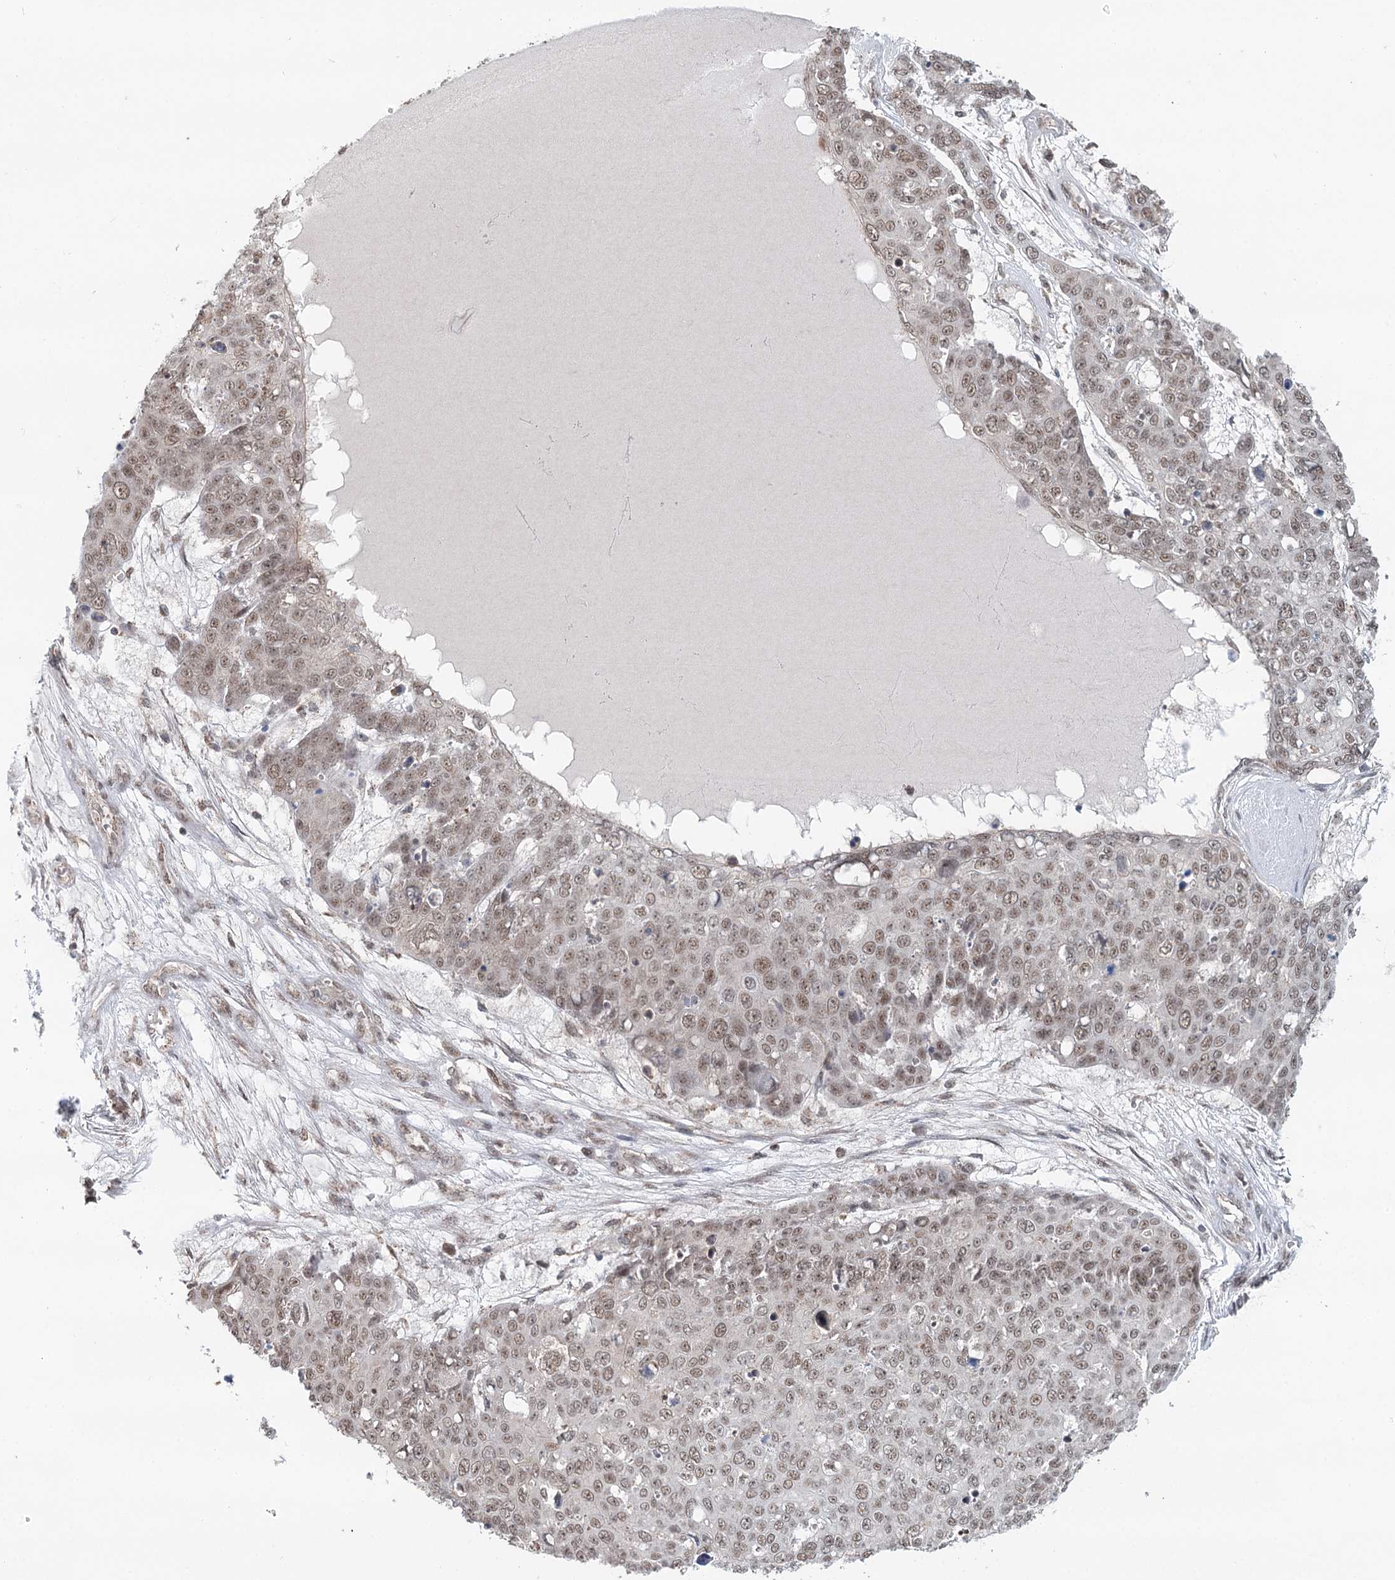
{"staining": {"intensity": "weak", "quantity": "25%-75%", "location": "nuclear"}, "tissue": "skin cancer", "cell_type": "Tumor cells", "image_type": "cancer", "snomed": [{"axis": "morphology", "description": "Squamous cell carcinoma, NOS"}, {"axis": "topography", "description": "Skin"}], "caption": "A brown stain highlights weak nuclear staining of a protein in skin cancer tumor cells.", "gene": "GPALPP1", "patient": {"sex": "male", "age": 71}}